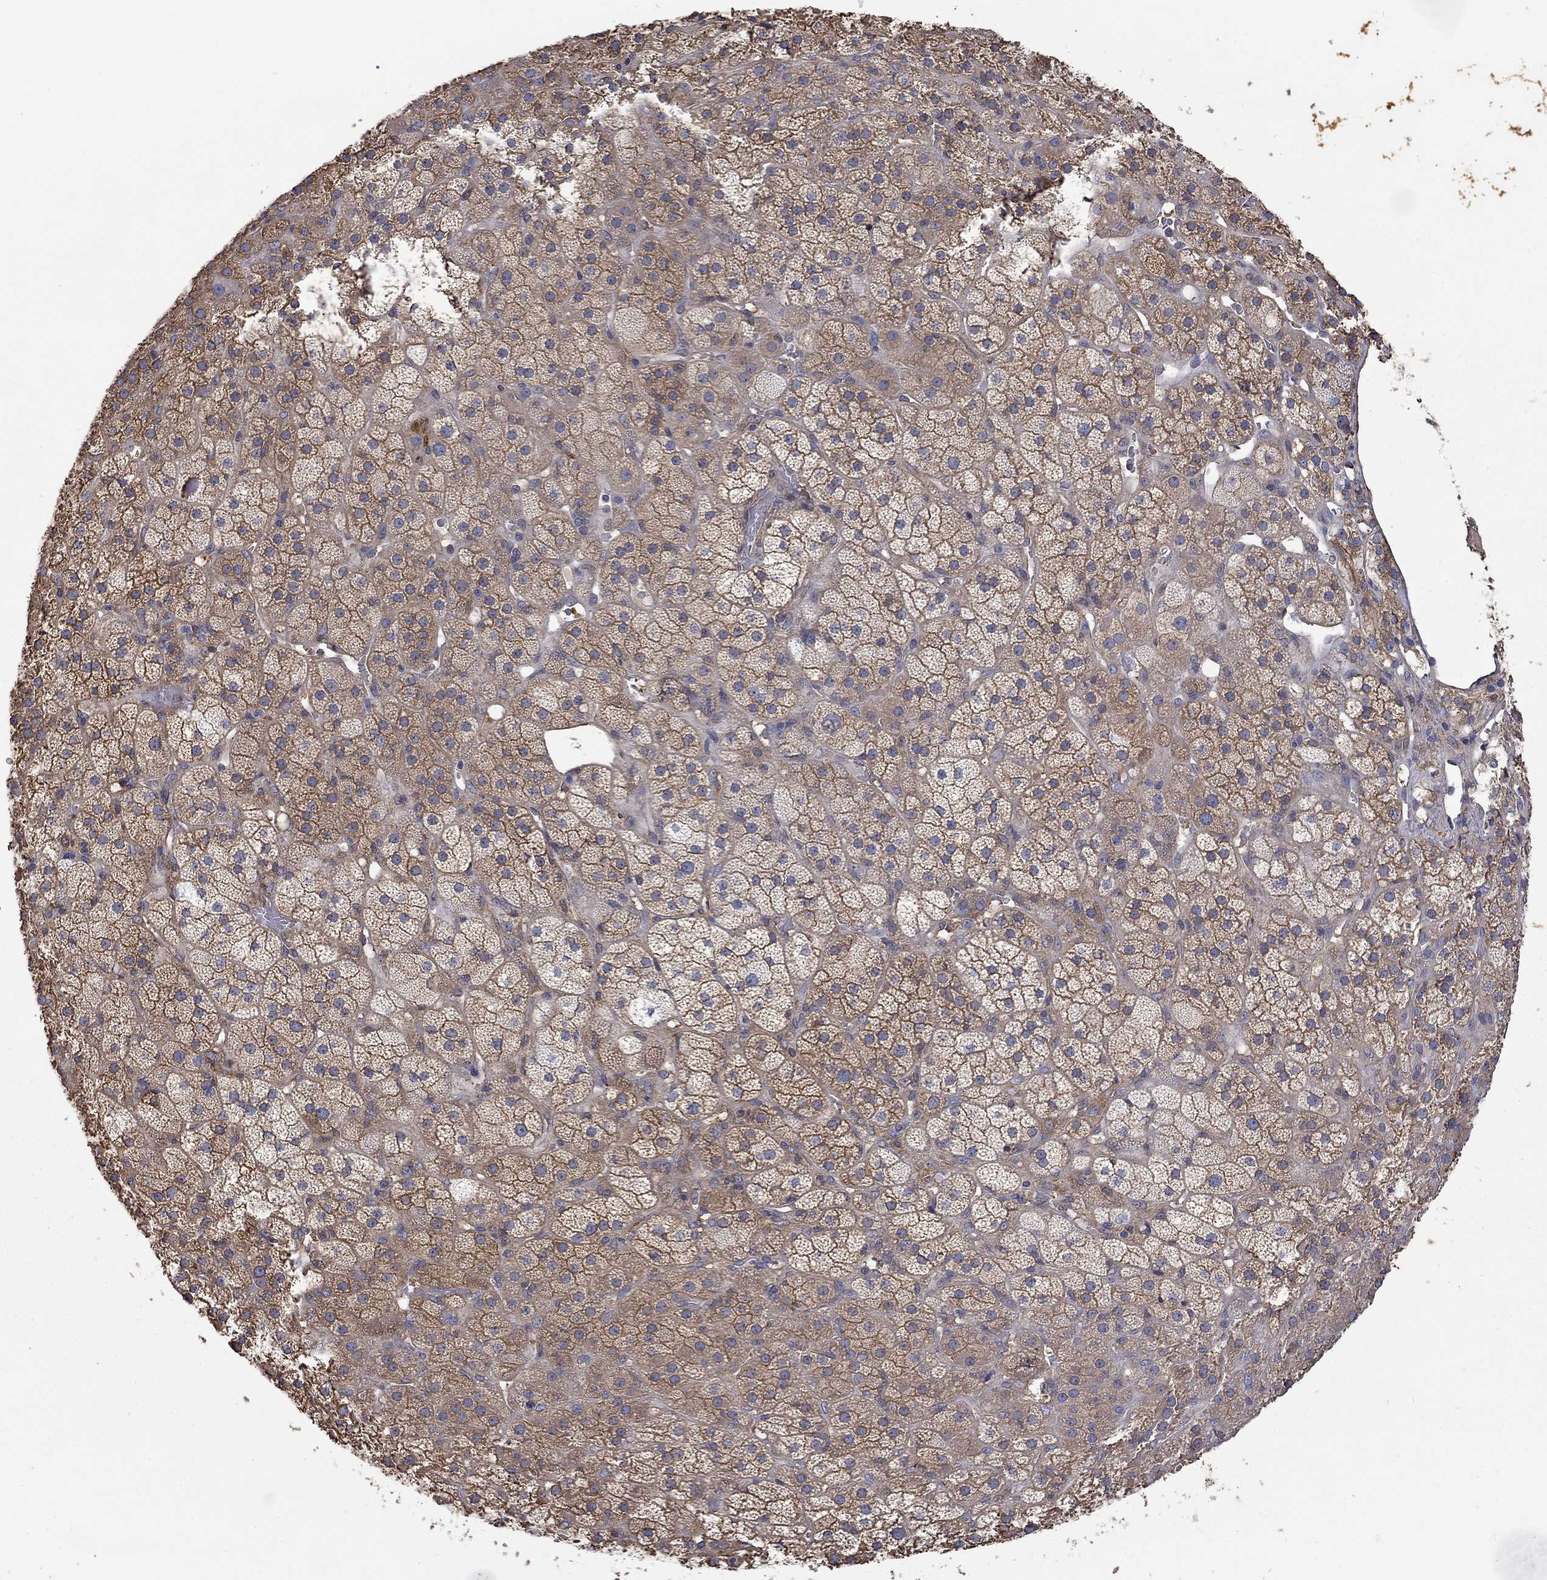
{"staining": {"intensity": "moderate", "quantity": ">75%", "location": "cytoplasmic/membranous"}, "tissue": "adrenal gland", "cell_type": "Glandular cells", "image_type": "normal", "snomed": [{"axis": "morphology", "description": "Normal tissue, NOS"}, {"axis": "topography", "description": "Adrenal gland"}], "caption": "Immunohistochemical staining of normal adrenal gland shows moderate cytoplasmic/membranous protein positivity in approximately >75% of glandular cells. The staining was performed using DAB (3,3'-diaminobenzidine) to visualize the protein expression in brown, while the nuclei were stained in blue with hematoxylin (Magnification: 20x).", "gene": "DPYSL2", "patient": {"sex": "male", "age": 57}}